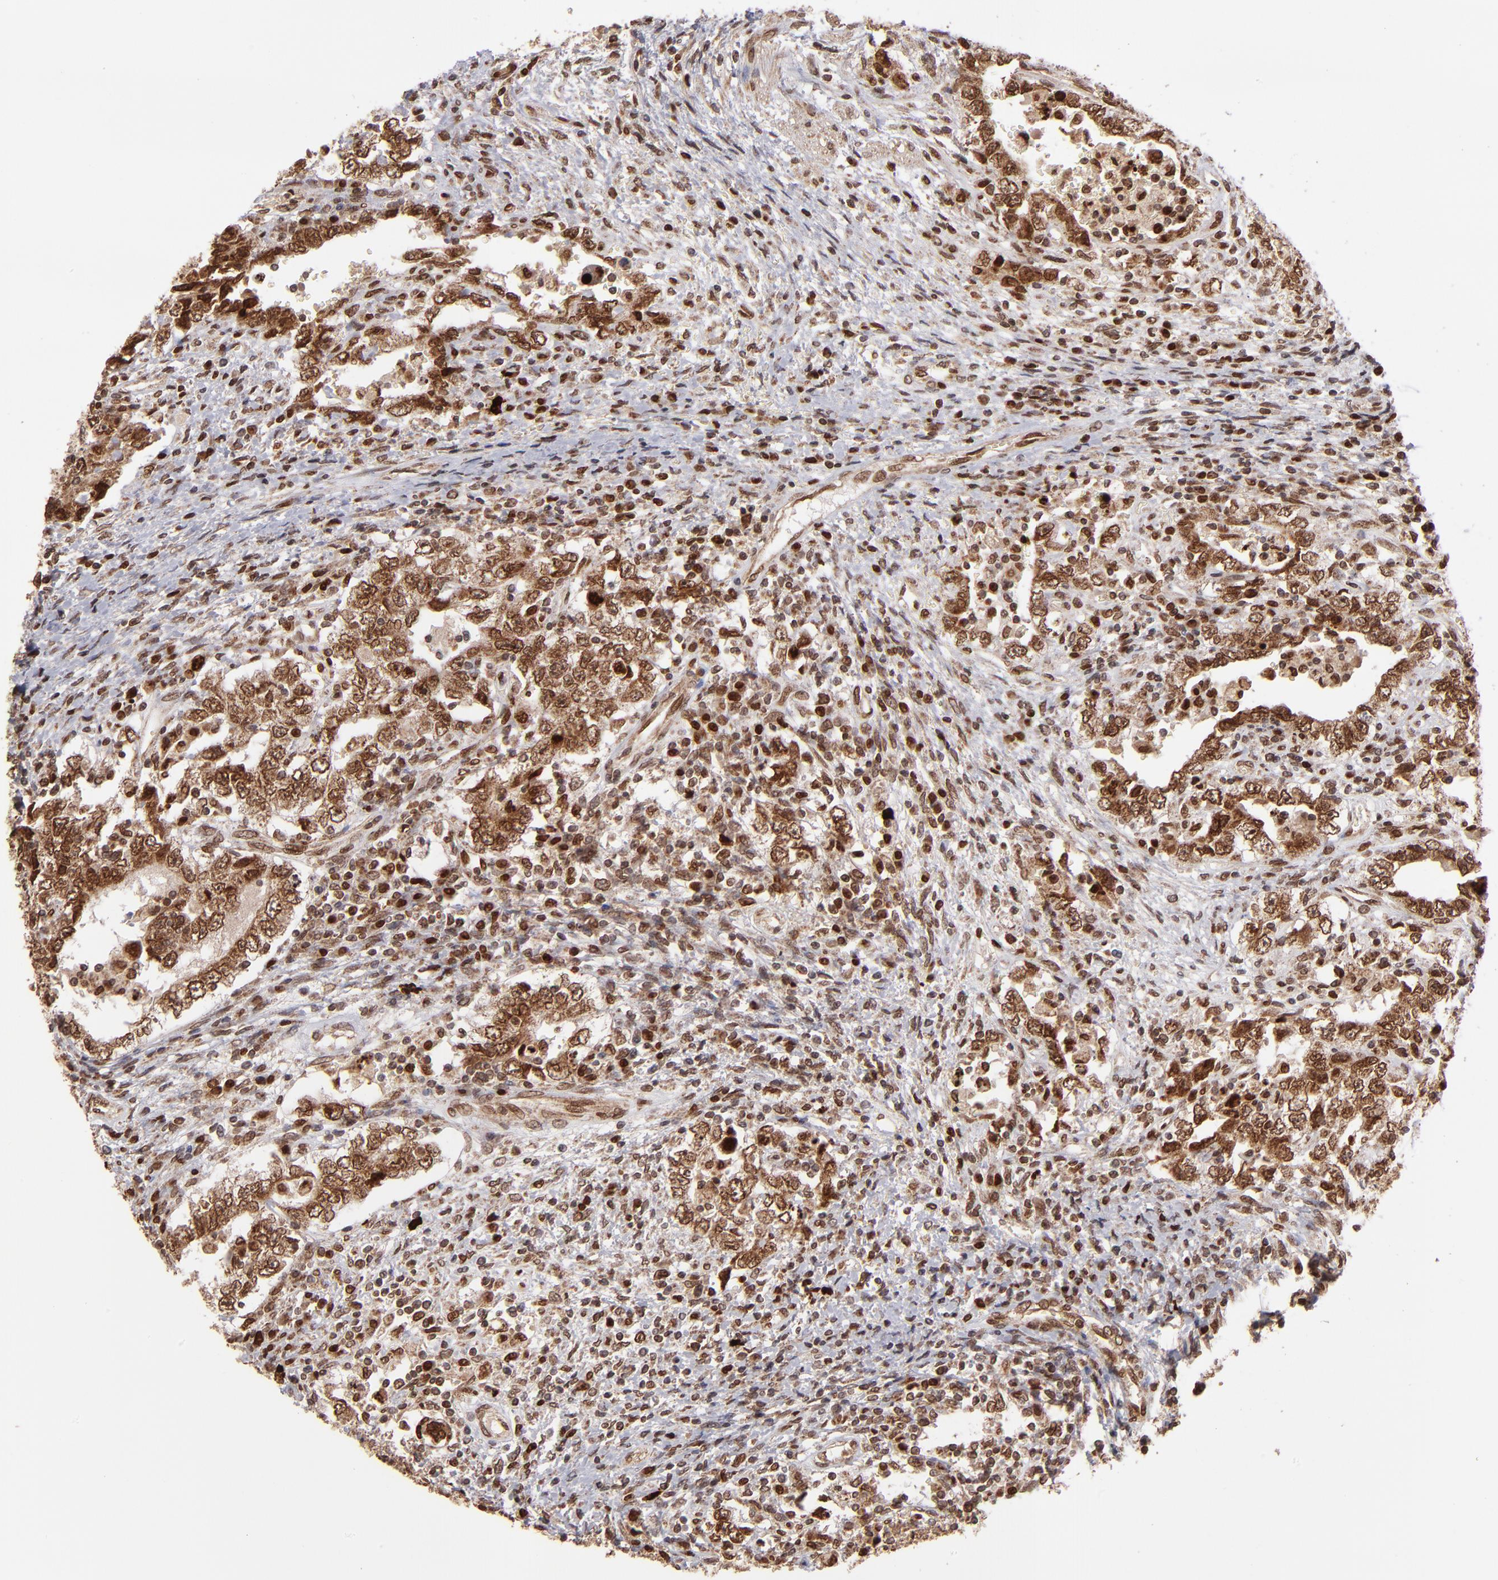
{"staining": {"intensity": "strong", "quantity": ">75%", "location": "cytoplasmic/membranous,nuclear"}, "tissue": "testis cancer", "cell_type": "Tumor cells", "image_type": "cancer", "snomed": [{"axis": "morphology", "description": "Carcinoma, Embryonal, NOS"}, {"axis": "topography", "description": "Testis"}], "caption": "Protein expression by immunohistochemistry (IHC) reveals strong cytoplasmic/membranous and nuclear expression in approximately >75% of tumor cells in testis cancer (embryonal carcinoma). Immunohistochemistry (ihc) stains the protein of interest in brown and the nuclei are stained blue.", "gene": "TOP1MT", "patient": {"sex": "male", "age": 26}}